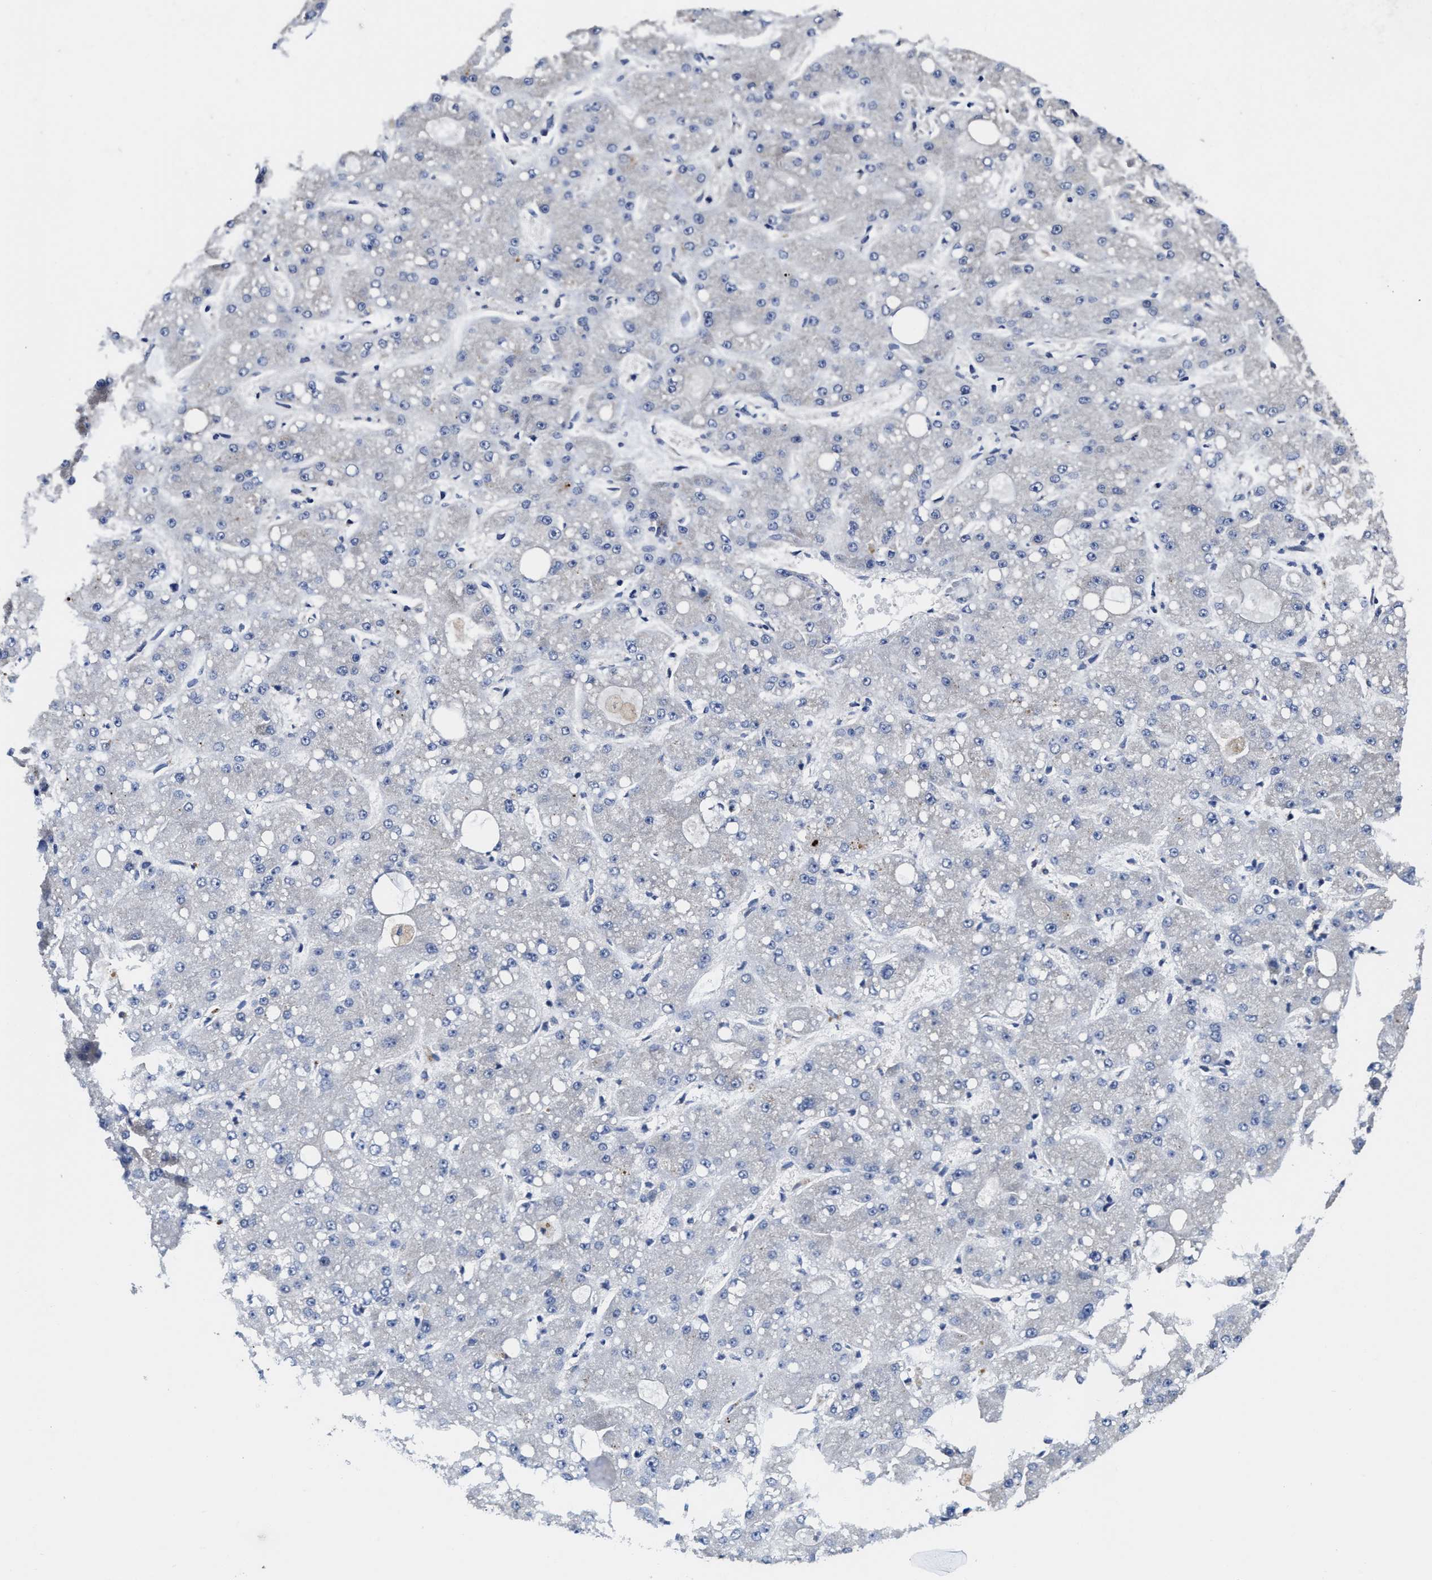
{"staining": {"intensity": "negative", "quantity": "none", "location": "none"}, "tissue": "liver cancer", "cell_type": "Tumor cells", "image_type": "cancer", "snomed": [{"axis": "morphology", "description": "Carcinoma, Hepatocellular, NOS"}, {"axis": "topography", "description": "Liver"}], "caption": "This is a image of immunohistochemistry staining of liver cancer, which shows no positivity in tumor cells. (DAB IHC, high magnification).", "gene": "TRAF6", "patient": {"sex": "male", "age": 67}}